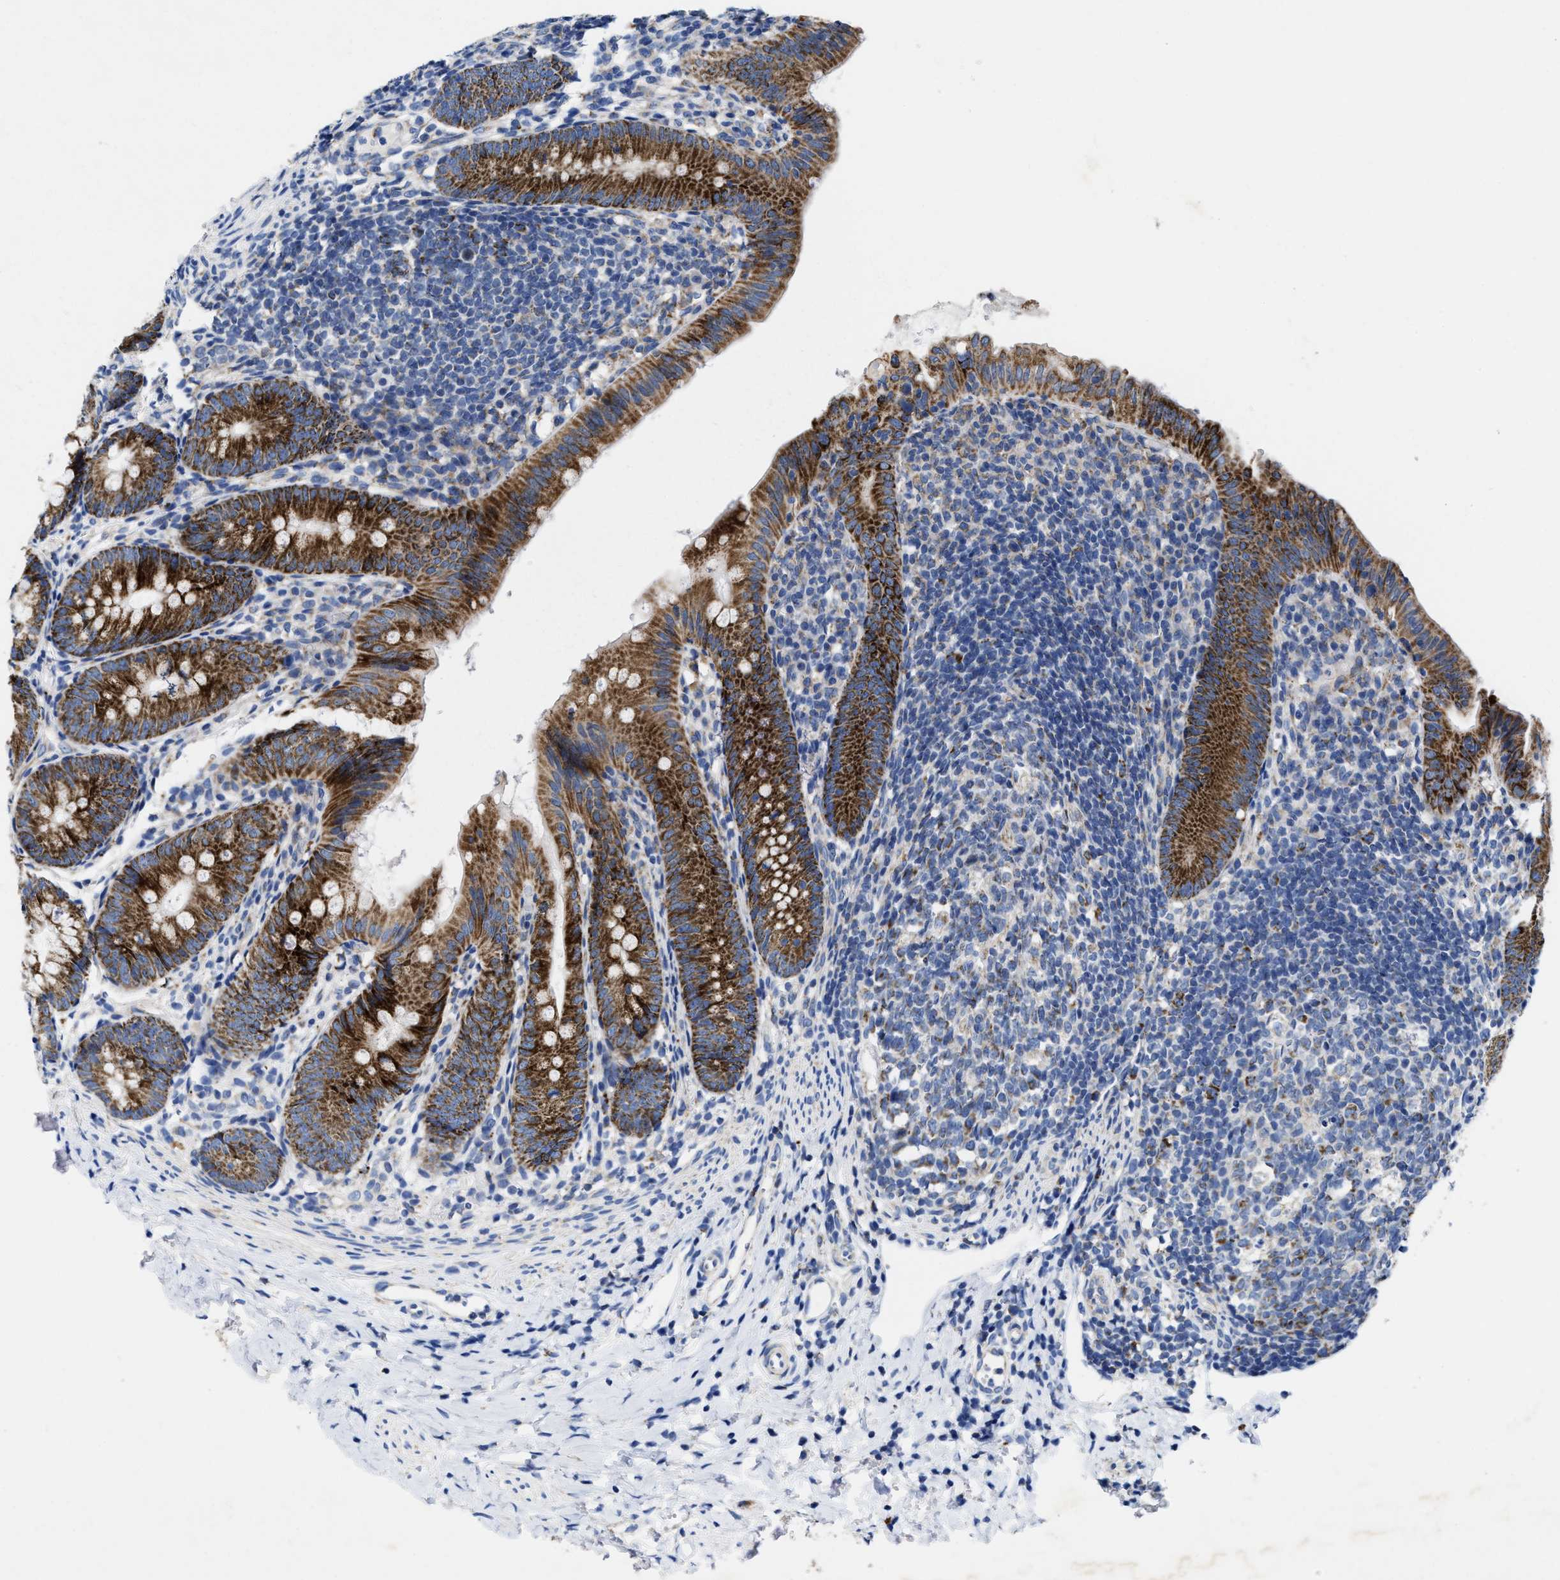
{"staining": {"intensity": "strong", "quantity": ">75%", "location": "cytoplasmic/membranous"}, "tissue": "appendix", "cell_type": "Glandular cells", "image_type": "normal", "snomed": [{"axis": "morphology", "description": "Normal tissue, NOS"}, {"axis": "topography", "description": "Appendix"}], "caption": "A micrograph showing strong cytoplasmic/membranous positivity in about >75% of glandular cells in benign appendix, as visualized by brown immunohistochemical staining.", "gene": "TBRG4", "patient": {"sex": "male", "age": 1}}